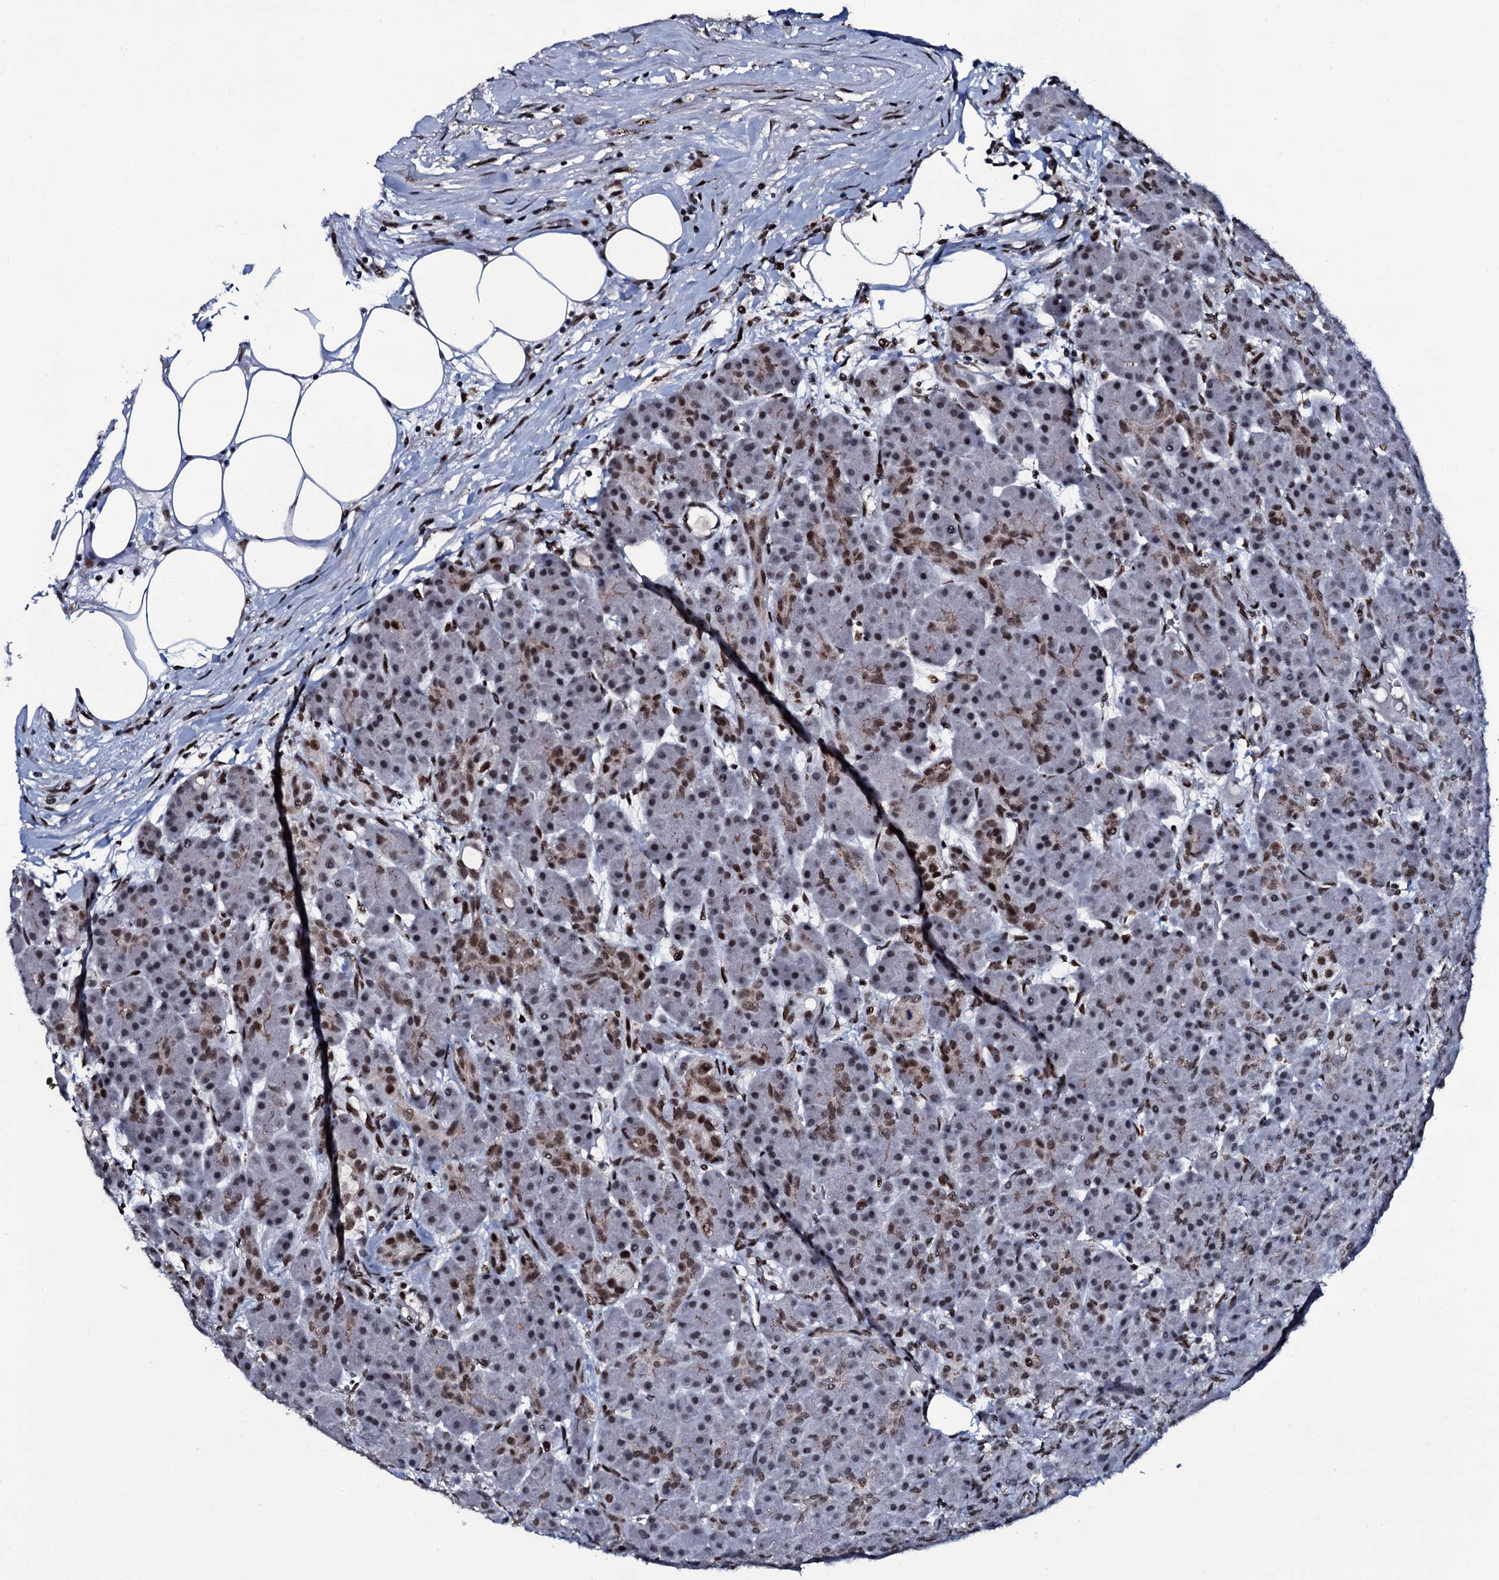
{"staining": {"intensity": "moderate", "quantity": "<25%", "location": "nuclear"}, "tissue": "pancreas", "cell_type": "Exocrine glandular cells", "image_type": "normal", "snomed": [{"axis": "morphology", "description": "Normal tissue, NOS"}, {"axis": "topography", "description": "Pancreas"}], "caption": "Immunohistochemical staining of unremarkable human pancreas shows moderate nuclear protein staining in about <25% of exocrine glandular cells.", "gene": "ZMIZ2", "patient": {"sex": "male", "age": 63}}